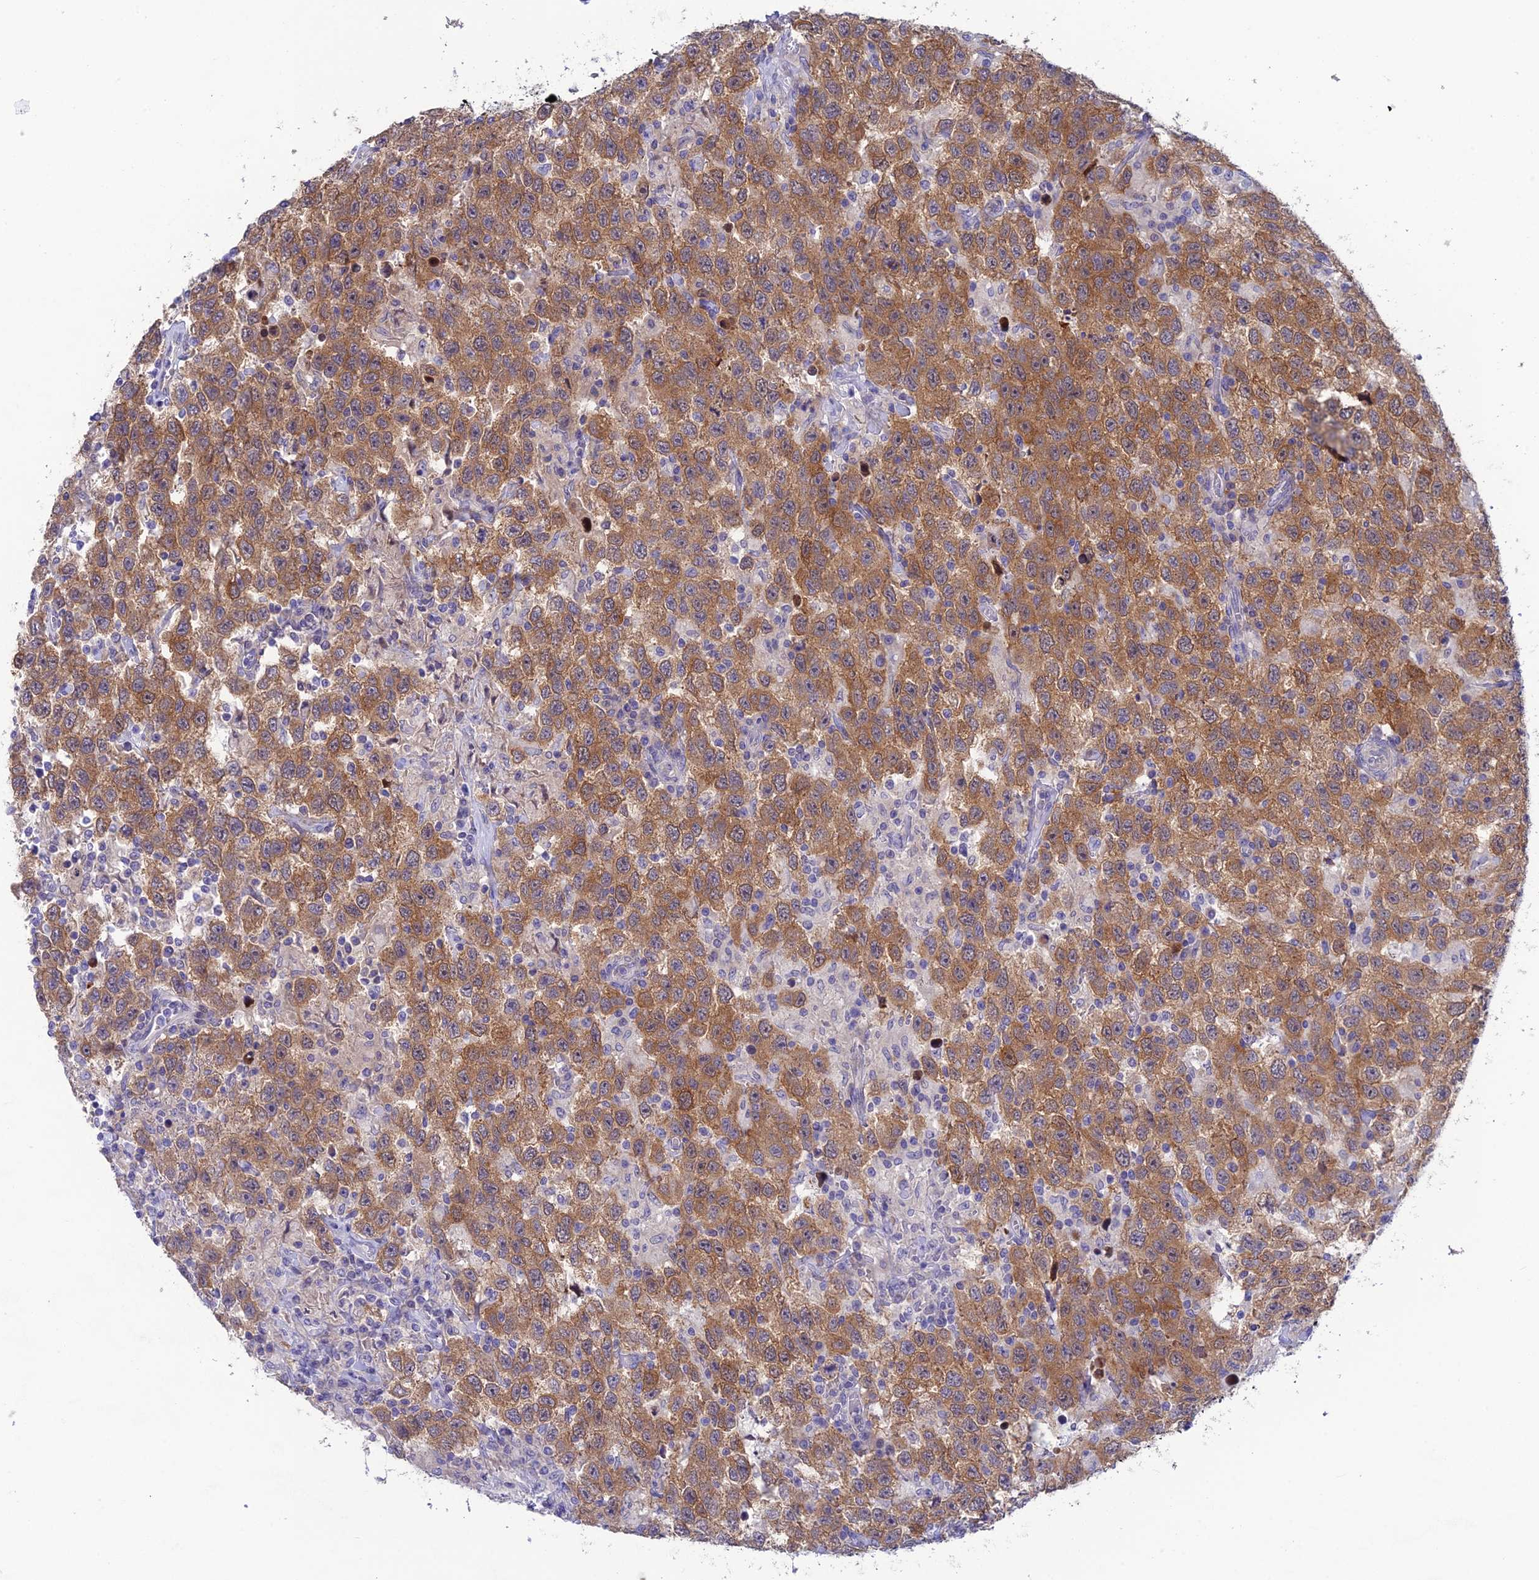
{"staining": {"intensity": "moderate", "quantity": ">75%", "location": "cytoplasmic/membranous"}, "tissue": "testis cancer", "cell_type": "Tumor cells", "image_type": "cancer", "snomed": [{"axis": "morphology", "description": "Seminoma, NOS"}, {"axis": "topography", "description": "Testis"}], "caption": "Brown immunohistochemical staining in human testis cancer (seminoma) displays moderate cytoplasmic/membranous staining in about >75% of tumor cells.", "gene": "XPO7", "patient": {"sex": "male", "age": 41}}